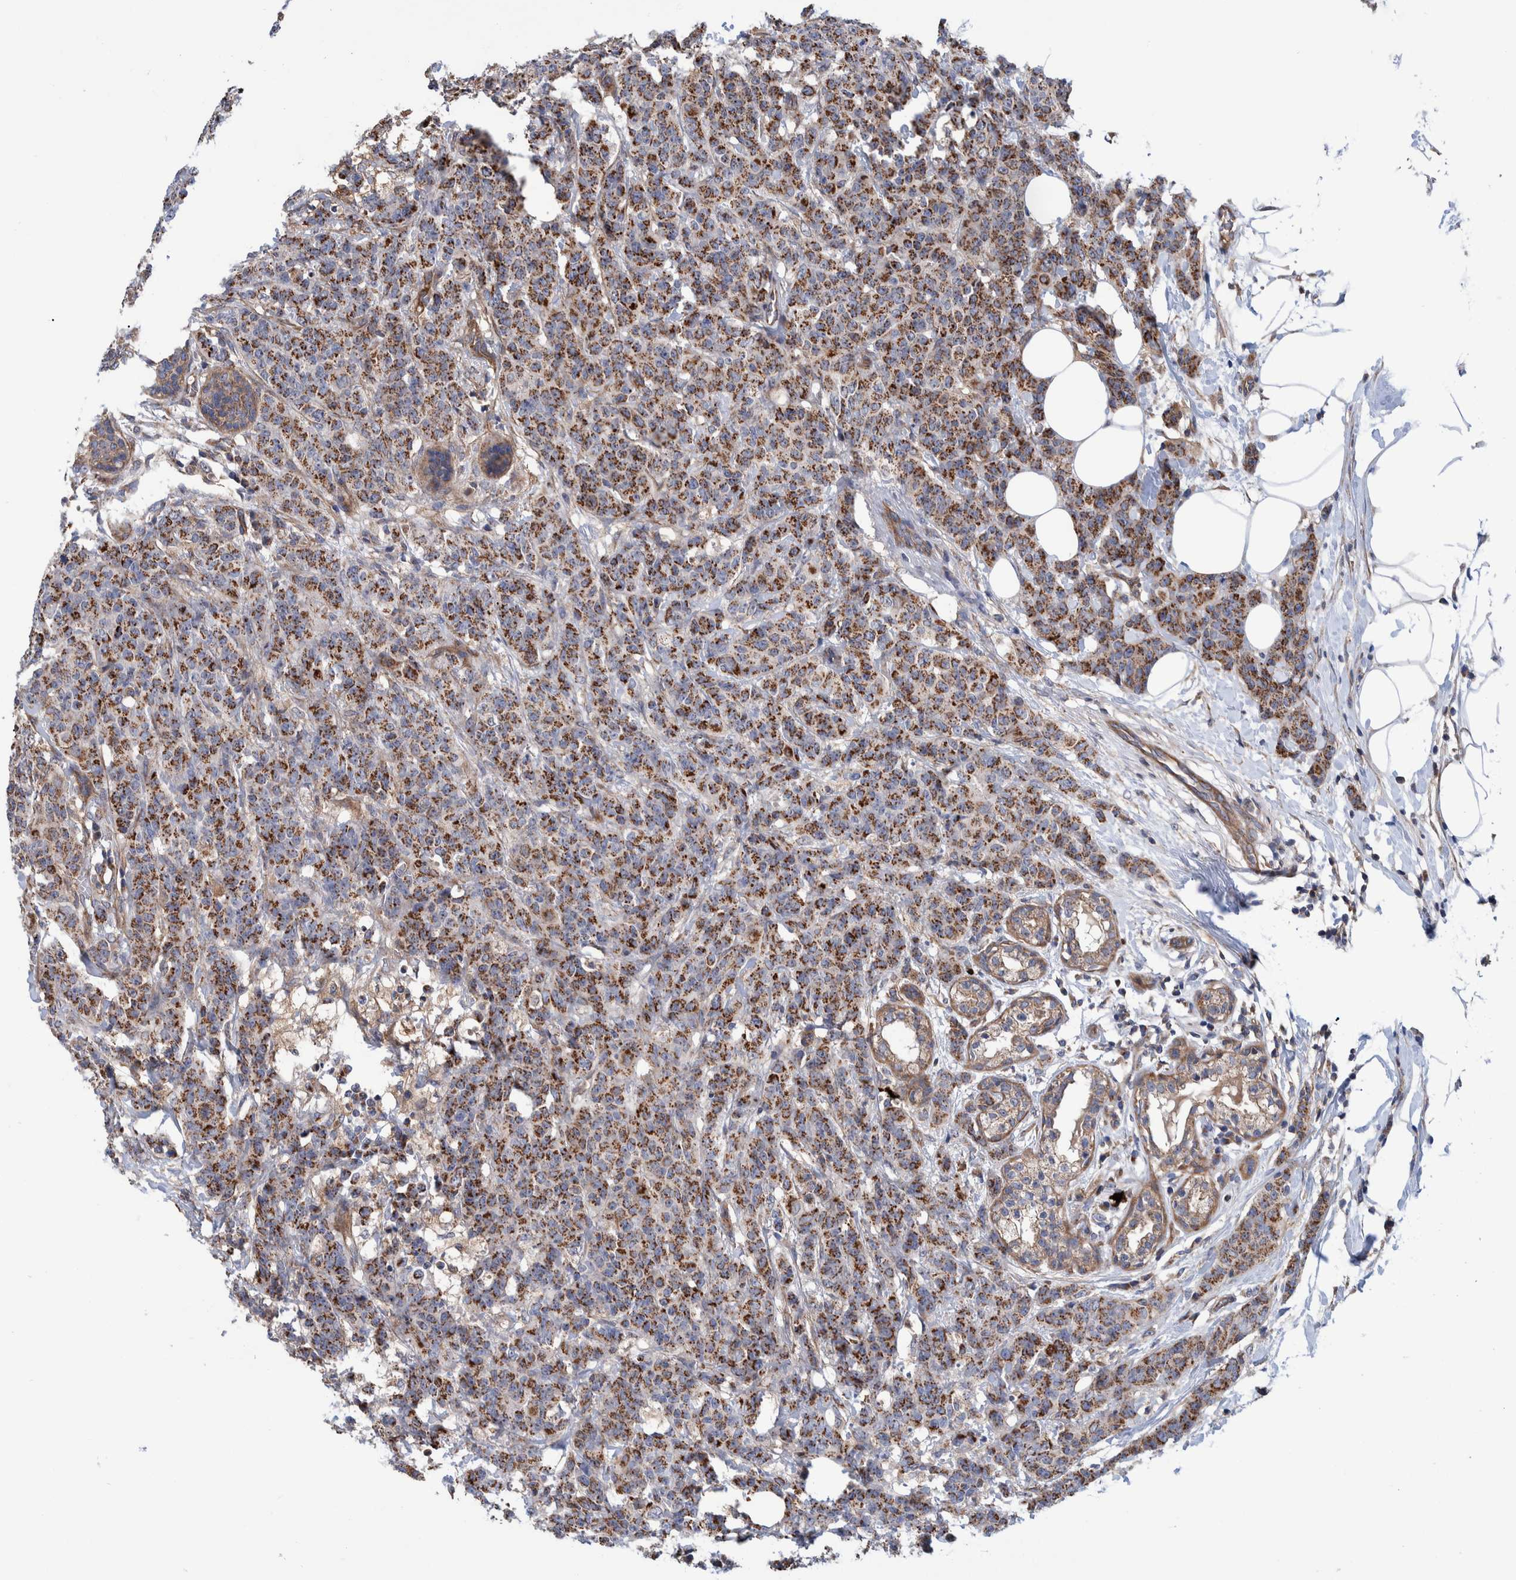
{"staining": {"intensity": "strong", "quantity": ">75%", "location": "cytoplasmic/membranous"}, "tissue": "breast cancer", "cell_type": "Tumor cells", "image_type": "cancer", "snomed": [{"axis": "morphology", "description": "Normal tissue, NOS"}, {"axis": "morphology", "description": "Duct carcinoma"}, {"axis": "topography", "description": "Breast"}], "caption": "This histopathology image shows immunohistochemistry staining of intraductal carcinoma (breast), with high strong cytoplasmic/membranous staining in approximately >75% of tumor cells.", "gene": "SLC25A10", "patient": {"sex": "female", "age": 40}}